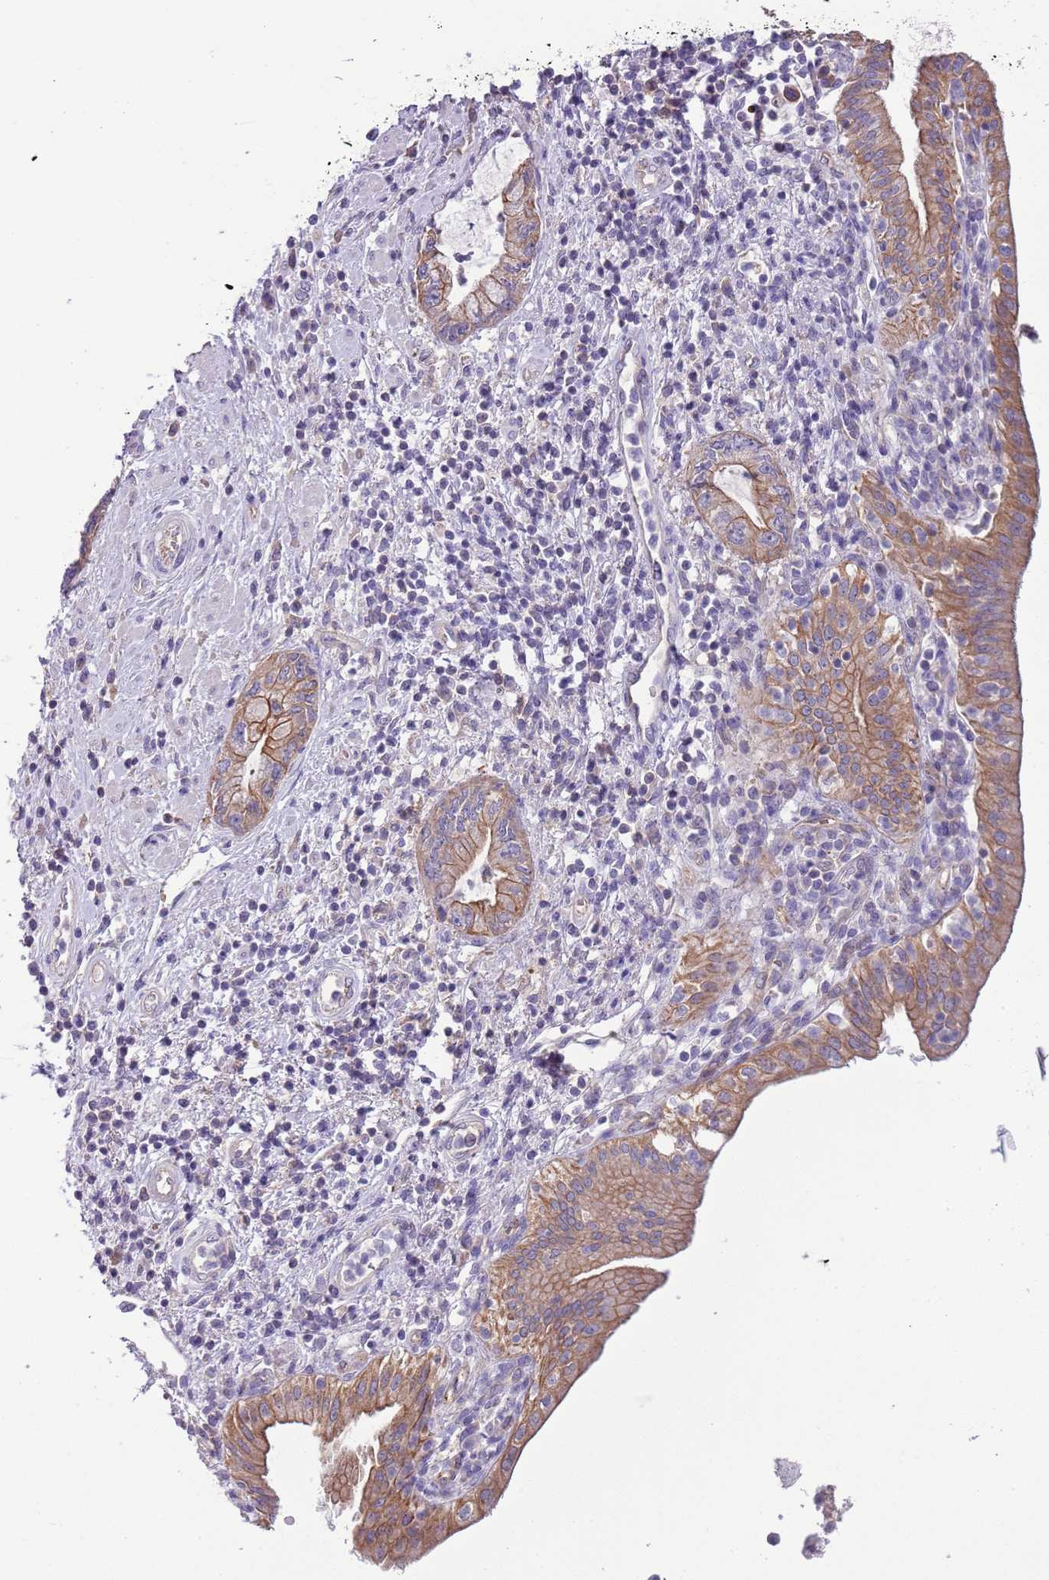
{"staining": {"intensity": "moderate", "quantity": "25%-75%", "location": "cytoplasmic/membranous"}, "tissue": "pancreatic cancer", "cell_type": "Tumor cells", "image_type": "cancer", "snomed": [{"axis": "morphology", "description": "Adenocarcinoma, NOS"}, {"axis": "topography", "description": "Pancreas"}], "caption": "A high-resolution image shows IHC staining of pancreatic cancer, which reveals moderate cytoplasmic/membranous positivity in approximately 25%-75% of tumor cells. (IHC, brightfield microscopy, high magnification).", "gene": "HES3", "patient": {"sex": "female", "age": 73}}